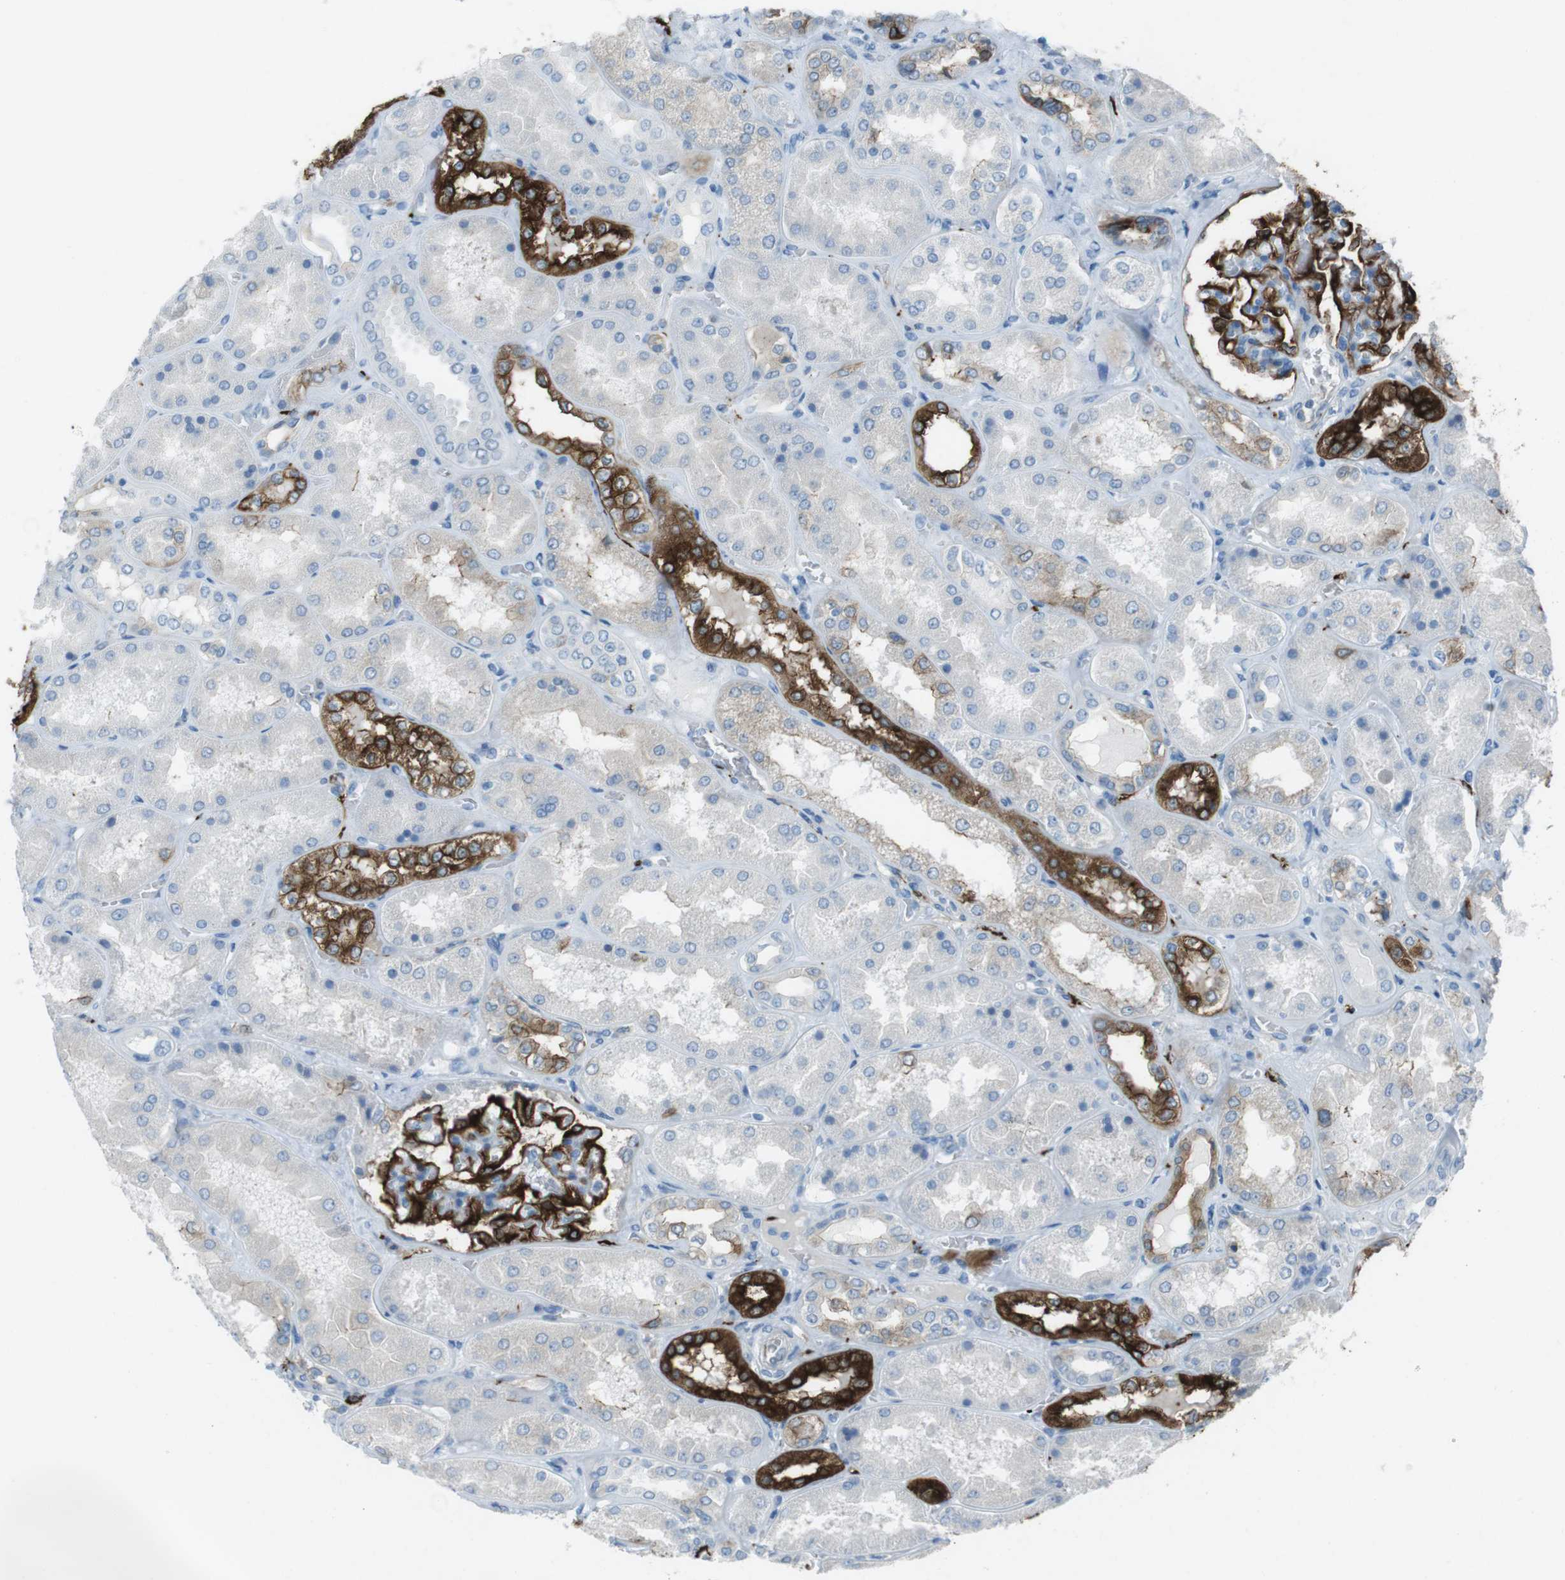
{"staining": {"intensity": "strong", "quantity": "25%-75%", "location": "cytoplasmic/membranous"}, "tissue": "kidney", "cell_type": "Cells in glomeruli", "image_type": "normal", "snomed": [{"axis": "morphology", "description": "Normal tissue, NOS"}, {"axis": "topography", "description": "Kidney"}], "caption": "Brown immunohistochemical staining in normal human kidney exhibits strong cytoplasmic/membranous positivity in approximately 25%-75% of cells in glomeruli.", "gene": "TUBB2A", "patient": {"sex": "female", "age": 56}}